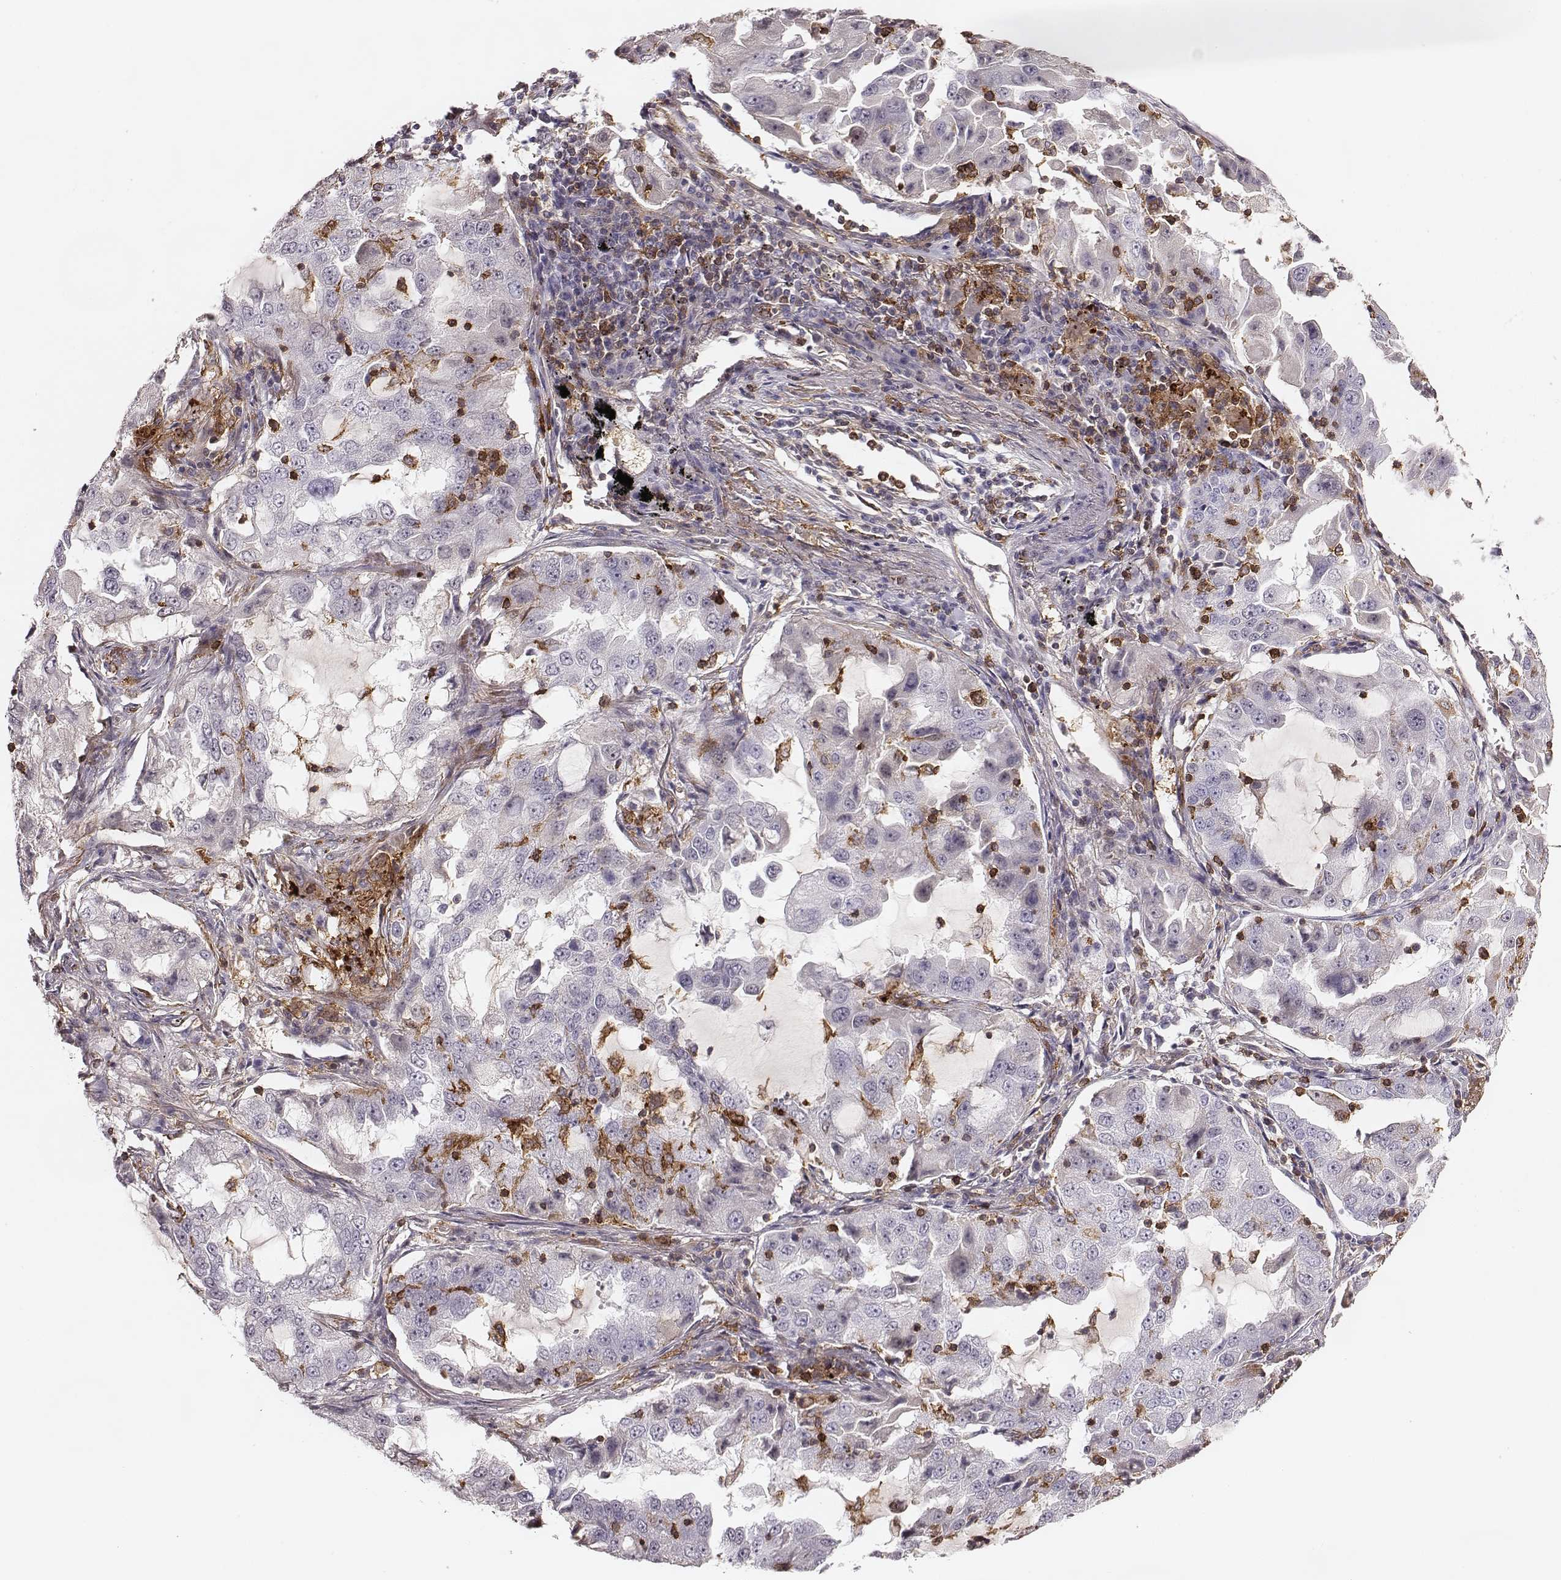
{"staining": {"intensity": "negative", "quantity": "none", "location": "none"}, "tissue": "lung cancer", "cell_type": "Tumor cells", "image_type": "cancer", "snomed": [{"axis": "morphology", "description": "Adenocarcinoma, NOS"}, {"axis": "topography", "description": "Lung"}], "caption": "IHC micrograph of neoplastic tissue: human adenocarcinoma (lung) stained with DAB displays no significant protein expression in tumor cells.", "gene": "ZYX", "patient": {"sex": "female", "age": 61}}